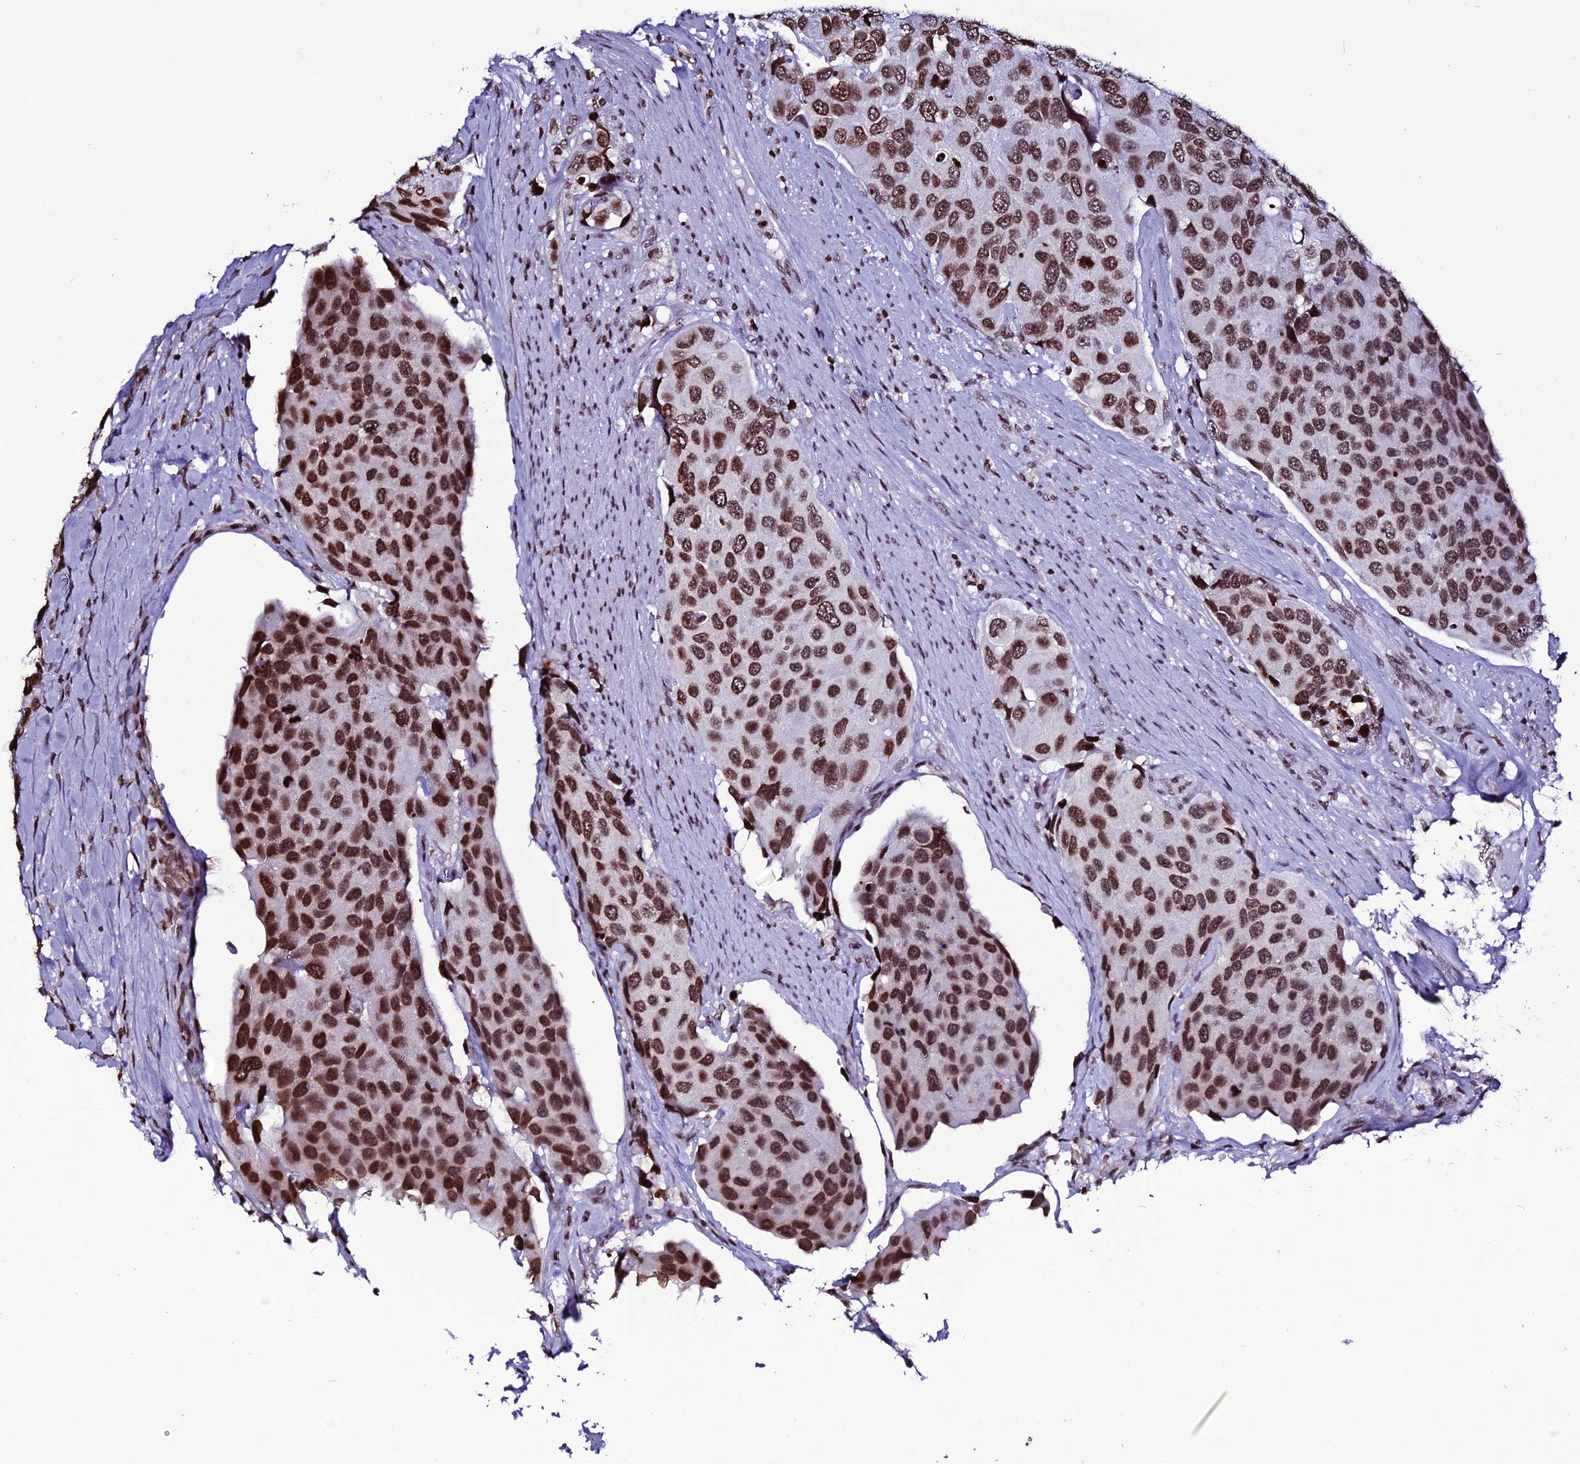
{"staining": {"intensity": "strong", "quantity": ">75%", "location": "nuclear"}, "tissue": "urothelial cancer", "cell_type": "Tumor cells", "image_type": "cancer", "snomed": [{"axis": "morphology", "description": "Urothelial carcinoma, High grade"}, {"axis": "topography", "description": "Urinary bladder"}], "caption": "Strong nuclear expression for a protein is seen in approximately >75% of tumor cells of urothelial cancer using immunohistochemistry.", "gene": "MACROH2A2", "patient": {"sex": "male", "age": 74}}